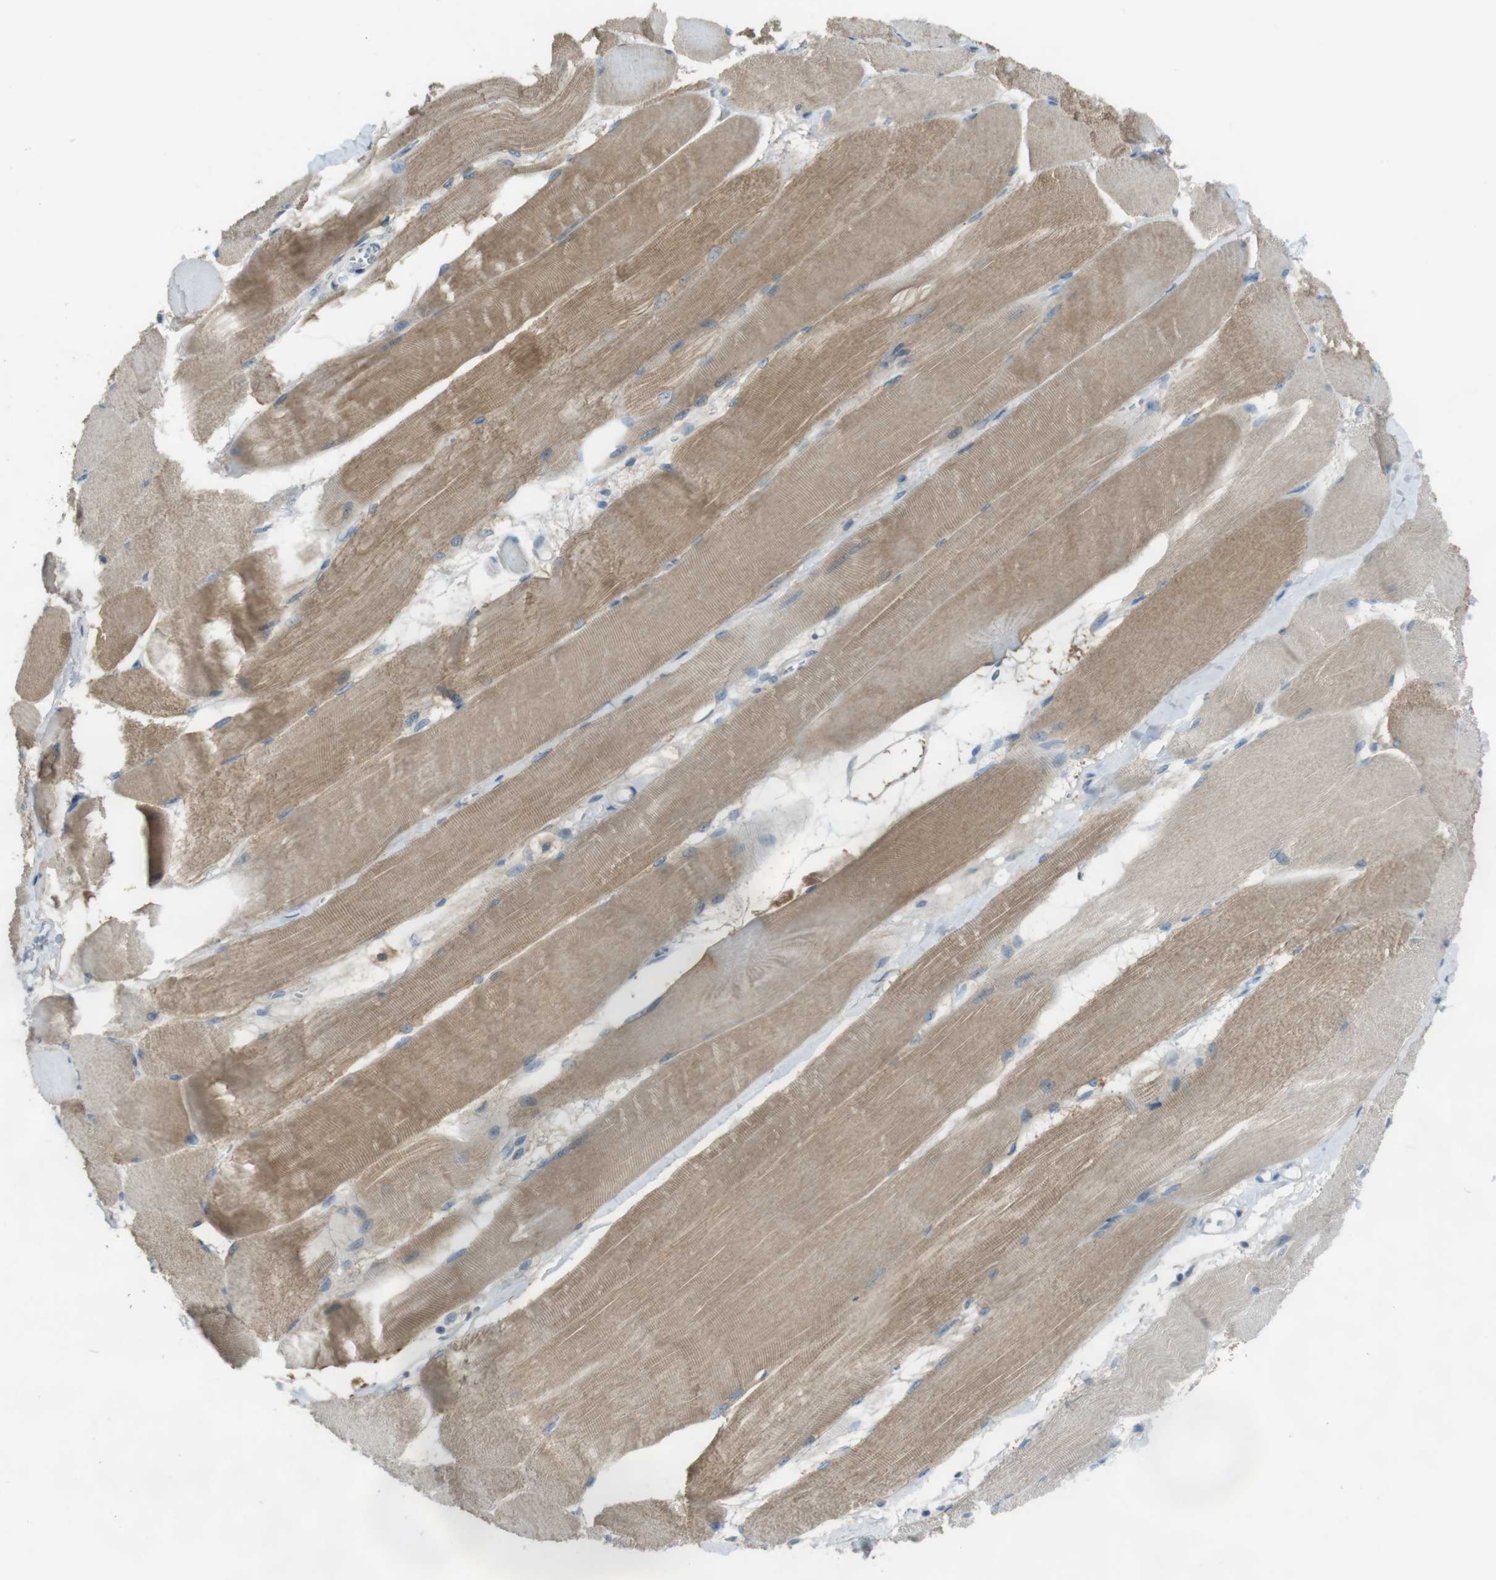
{"staining": {"intensity": "weak", "quantity": ">75%", "location": "cytoplasmic/membranous"}, "tissue": "skeletal muscle", "cell_type": "Myocytes", "image_type": "normal", "snomed": [{"axis": "morphology", "description": "Normal tissue, NOS"}, {"axis": "morphology", "description": "Squamous cell carcinoma, NOS"}, {"axis": "topography", "description": "Skeletal muscle"}], "caption": "A photomicrograph of human skeletal muscle stained for a protein reveals weak cytoplasmic/membranous brown staining in myocytes.", "gene": "ENTPD7", "patient": {"sex": "male", "age": 51}}